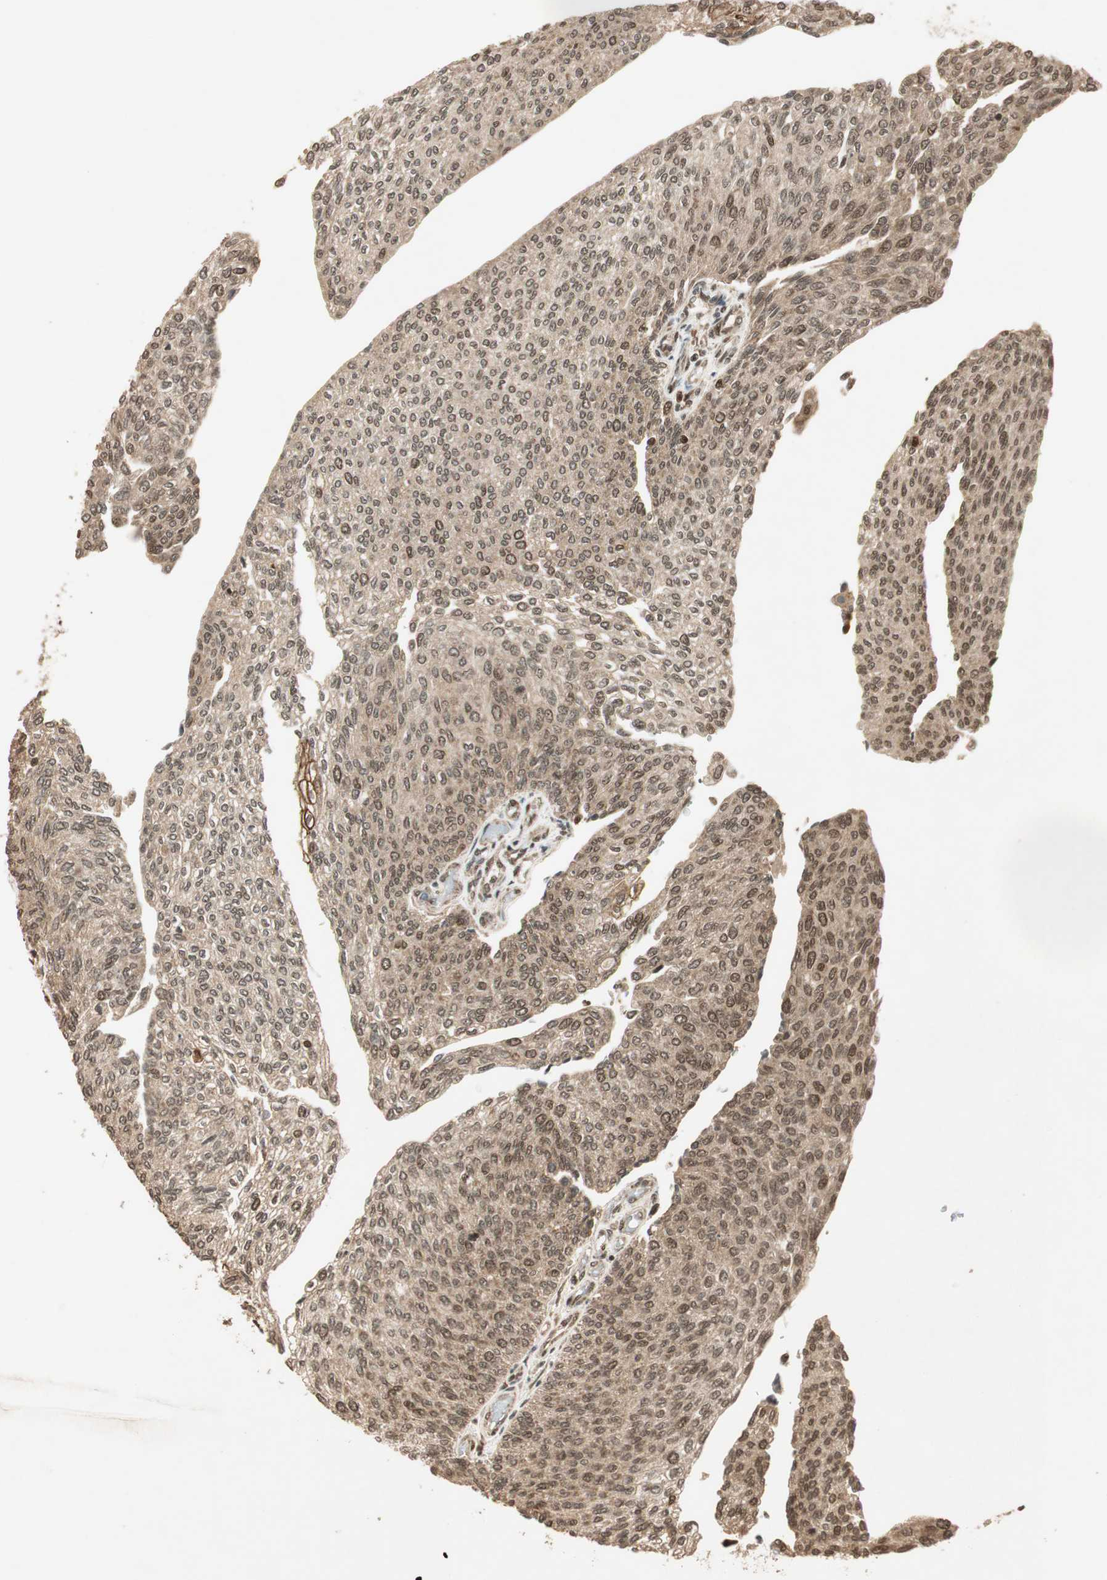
{"staining": {"intensity": "moderate", "quantity": ">75%", "location": "cytoplasmic/membranous,nuclear"}, "tissue": "urothelial cancer", "cell_type": "Tumor cells", "image_type": "cancer", "snomed": [{"axis": "morphology", "description": "Urothelial carcinoma, Low grade"}, {"axis": "topography", "description": "Urinary bladder"}], "caption": "Brown immunohistochemical staining in low-grade urothelial carcinoma reveals moderate cytoplasmic/membranous and nuclear expression in about >75% of tumor cells.", "gene": "RPA3", "patient": {"sex": "female", "age": 79}}